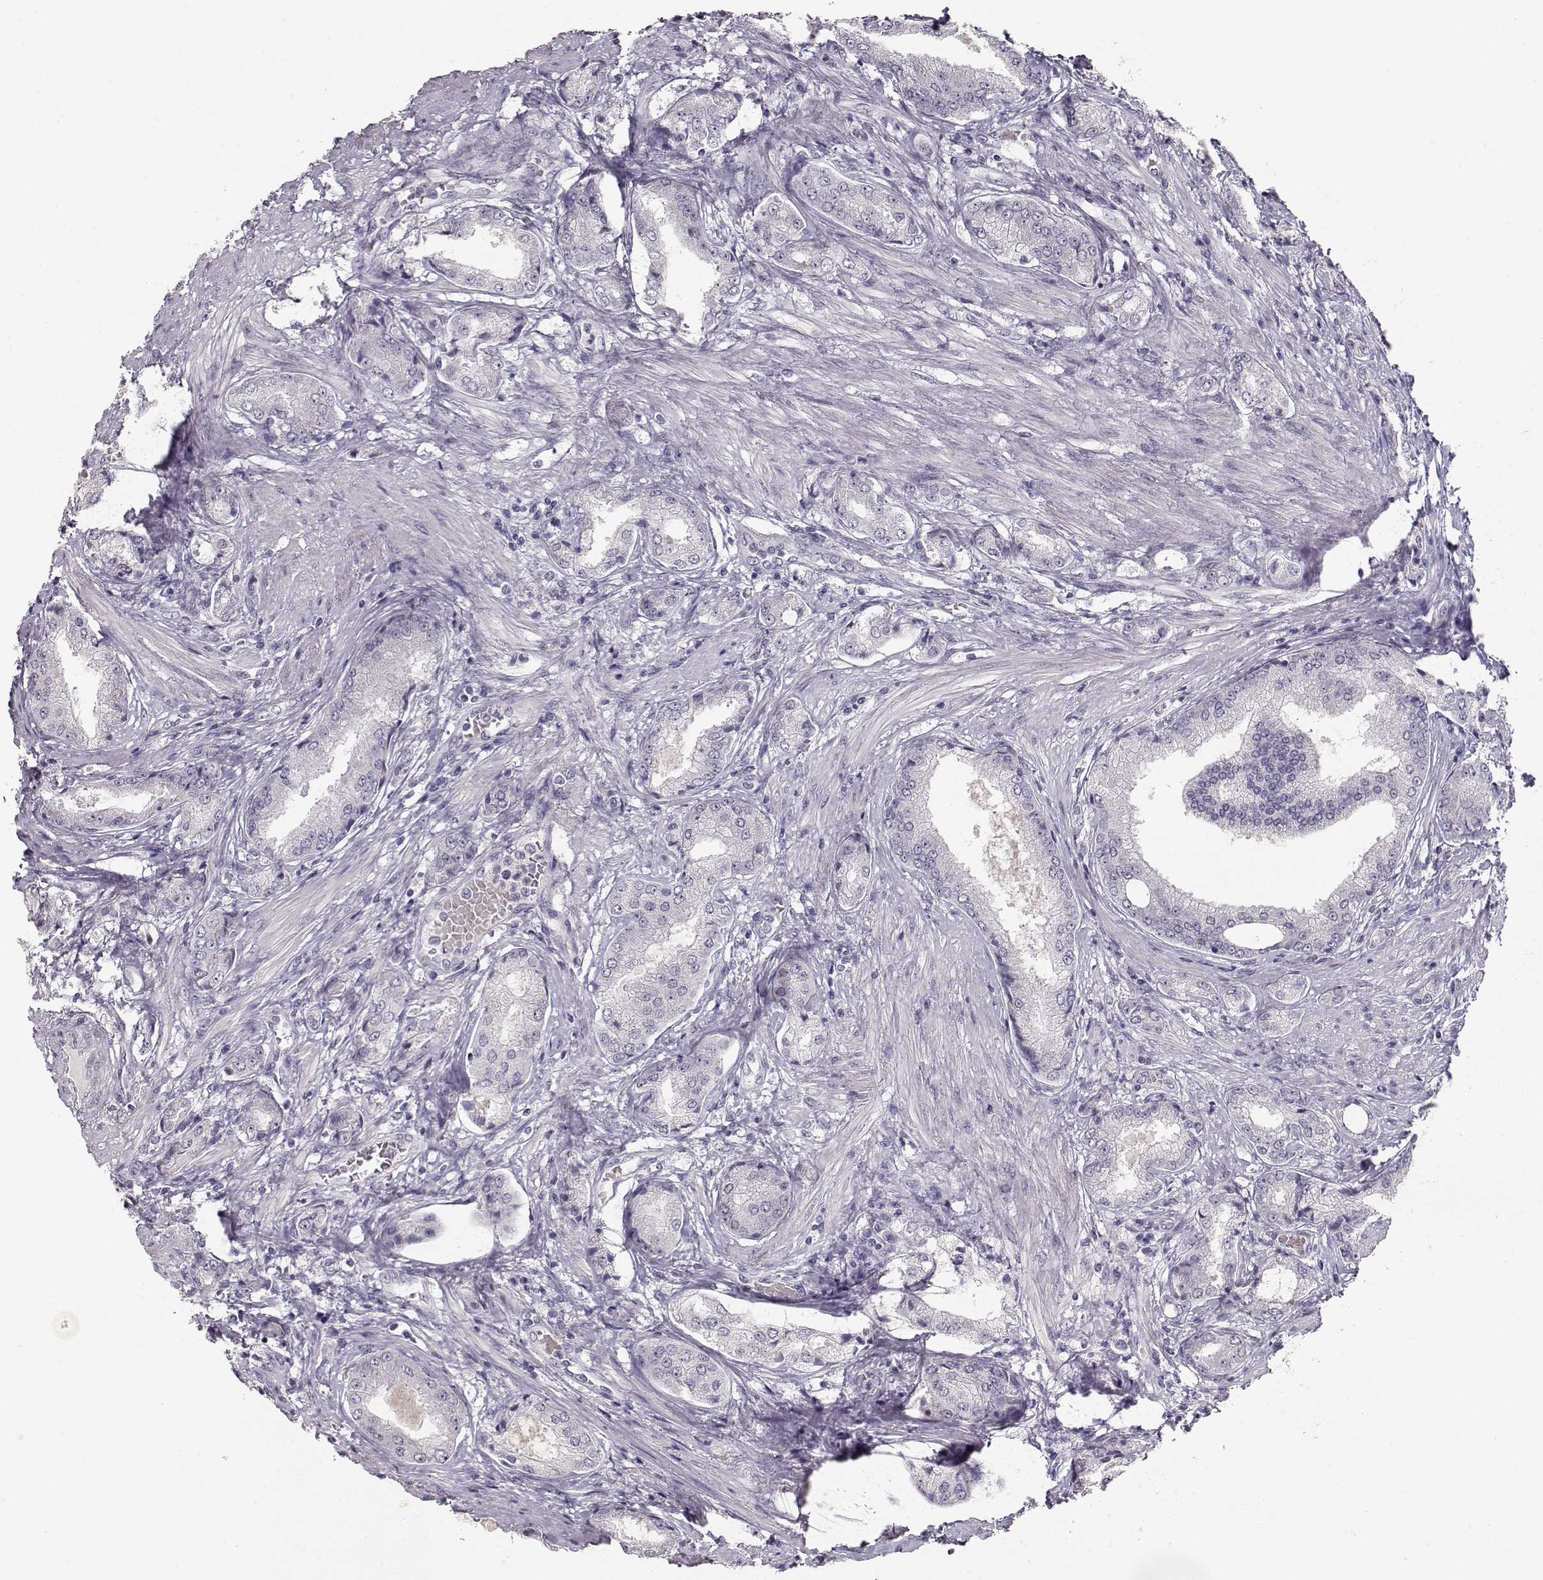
{"staining": {"intensity": "negative", "quantity": "none", "location": "none"}, "tissue": "prostate cancer", "cell_type": "Tumor cells", "image_type": "cancer", "snomed": [{"axis": "morphology", "description": "Adenocarcinoma, NOS"}, {"axis": "topography", "description": "Prostate"}], "caption": "This histopathology image is of prostate cancer stained with IHC to label a protein in brown with the nuclei are counter-stained blue. There is no positivity in tumor cells.", "gene": "TPH2", "patient": {"sex": "male", "age": 63}}